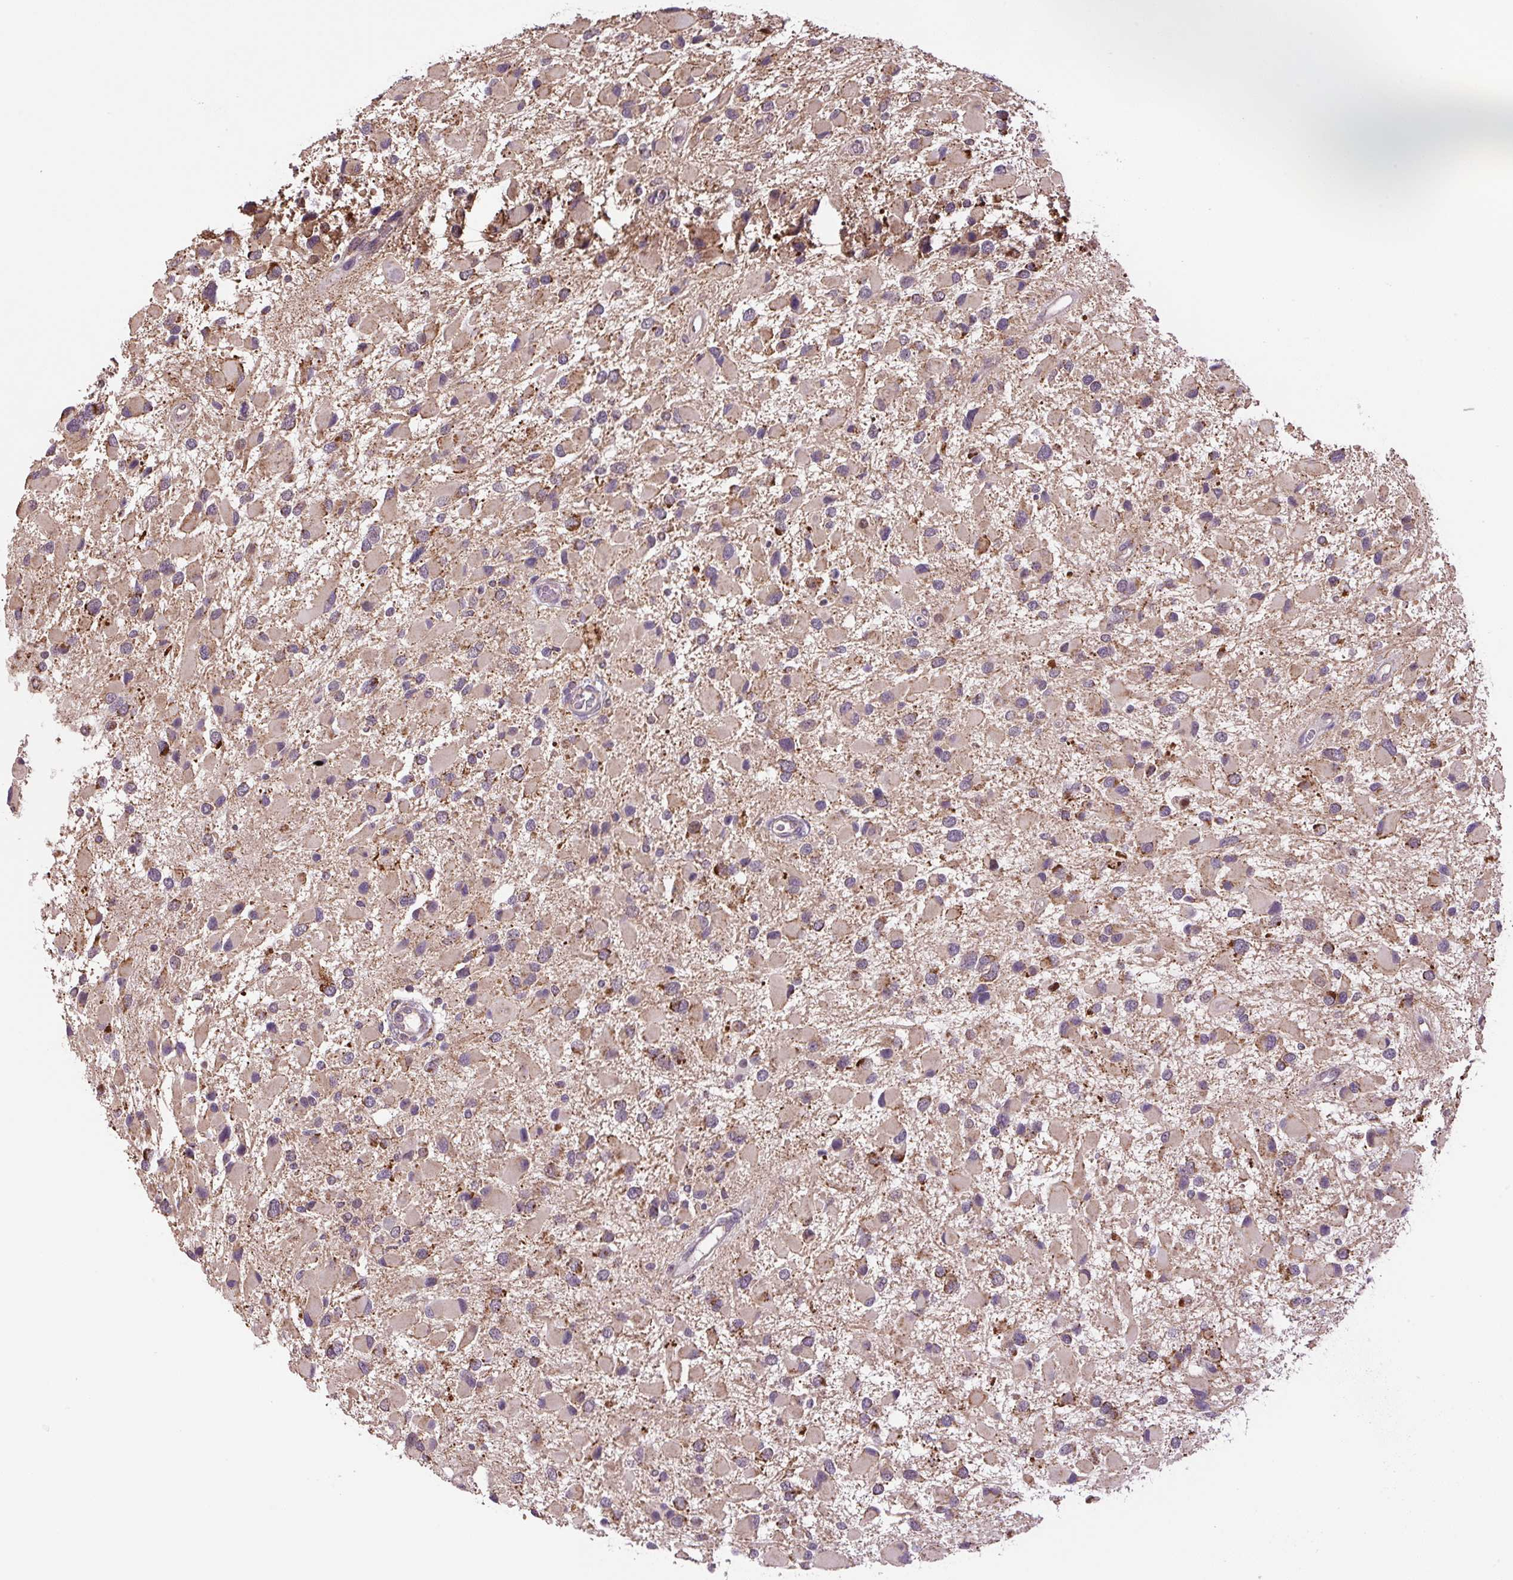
{"staining": {"intensity": "moderate", "quantity": "<25%", "location": "cytoplasmic/membranous"}, "tissue": "glioma", "cell_type": "Tumor cells", "image_type": "cancer", "snomed": [{"axis": "morphology", "description": "Glioma, malignant, High grade"}, {"axis": "topography", "description": "Brain"}], "caption": "The photomicrograph reveals staining of glioma, revealing moderate cytoplasmic/membranous protein positivity (brown color) within tumor cells.", "gene": "SGF29", "patient": {"sex": "male", "age": 53}}